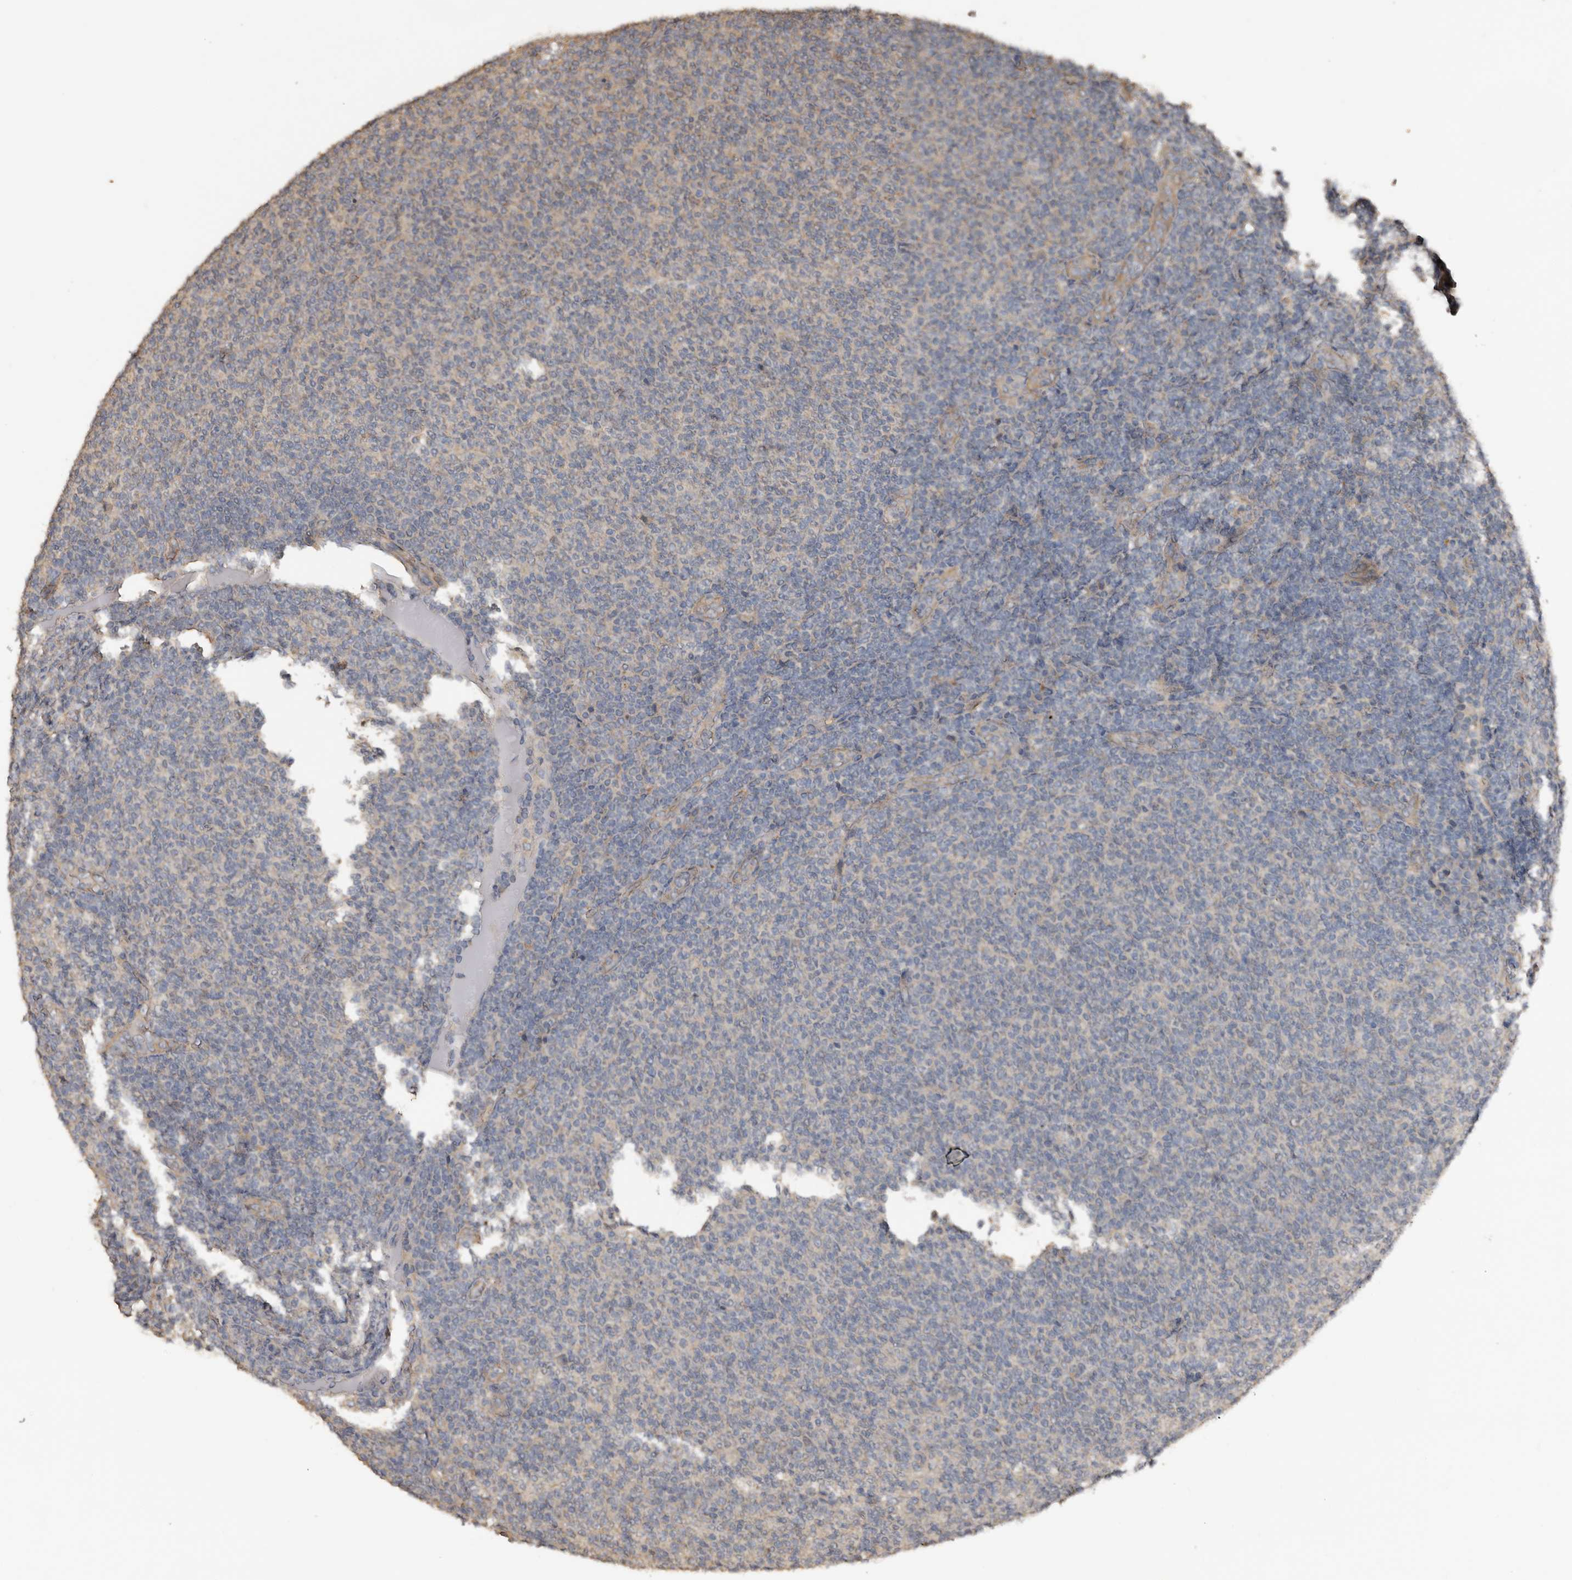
{"staining": {"intensity": "negative", "quantity": "none", "location": "none"}, "tissue": "lymphoma", "cell_type": "Tumor cells", "image_type": "cancer", "snomed": [{"axis": "morphology", "description": "Malignant lymphoma, non-Hodgkin's type, Low grade"}, {"axis": "topography", "description": "Lymph node"}], "caption": "The immunohistochemistry (IHC) histopathology image has no significant positivity in tumor cells of lymphoma tissue.", "gene": "HYAL4", "patient": {"sex": "male", "age": 66}}